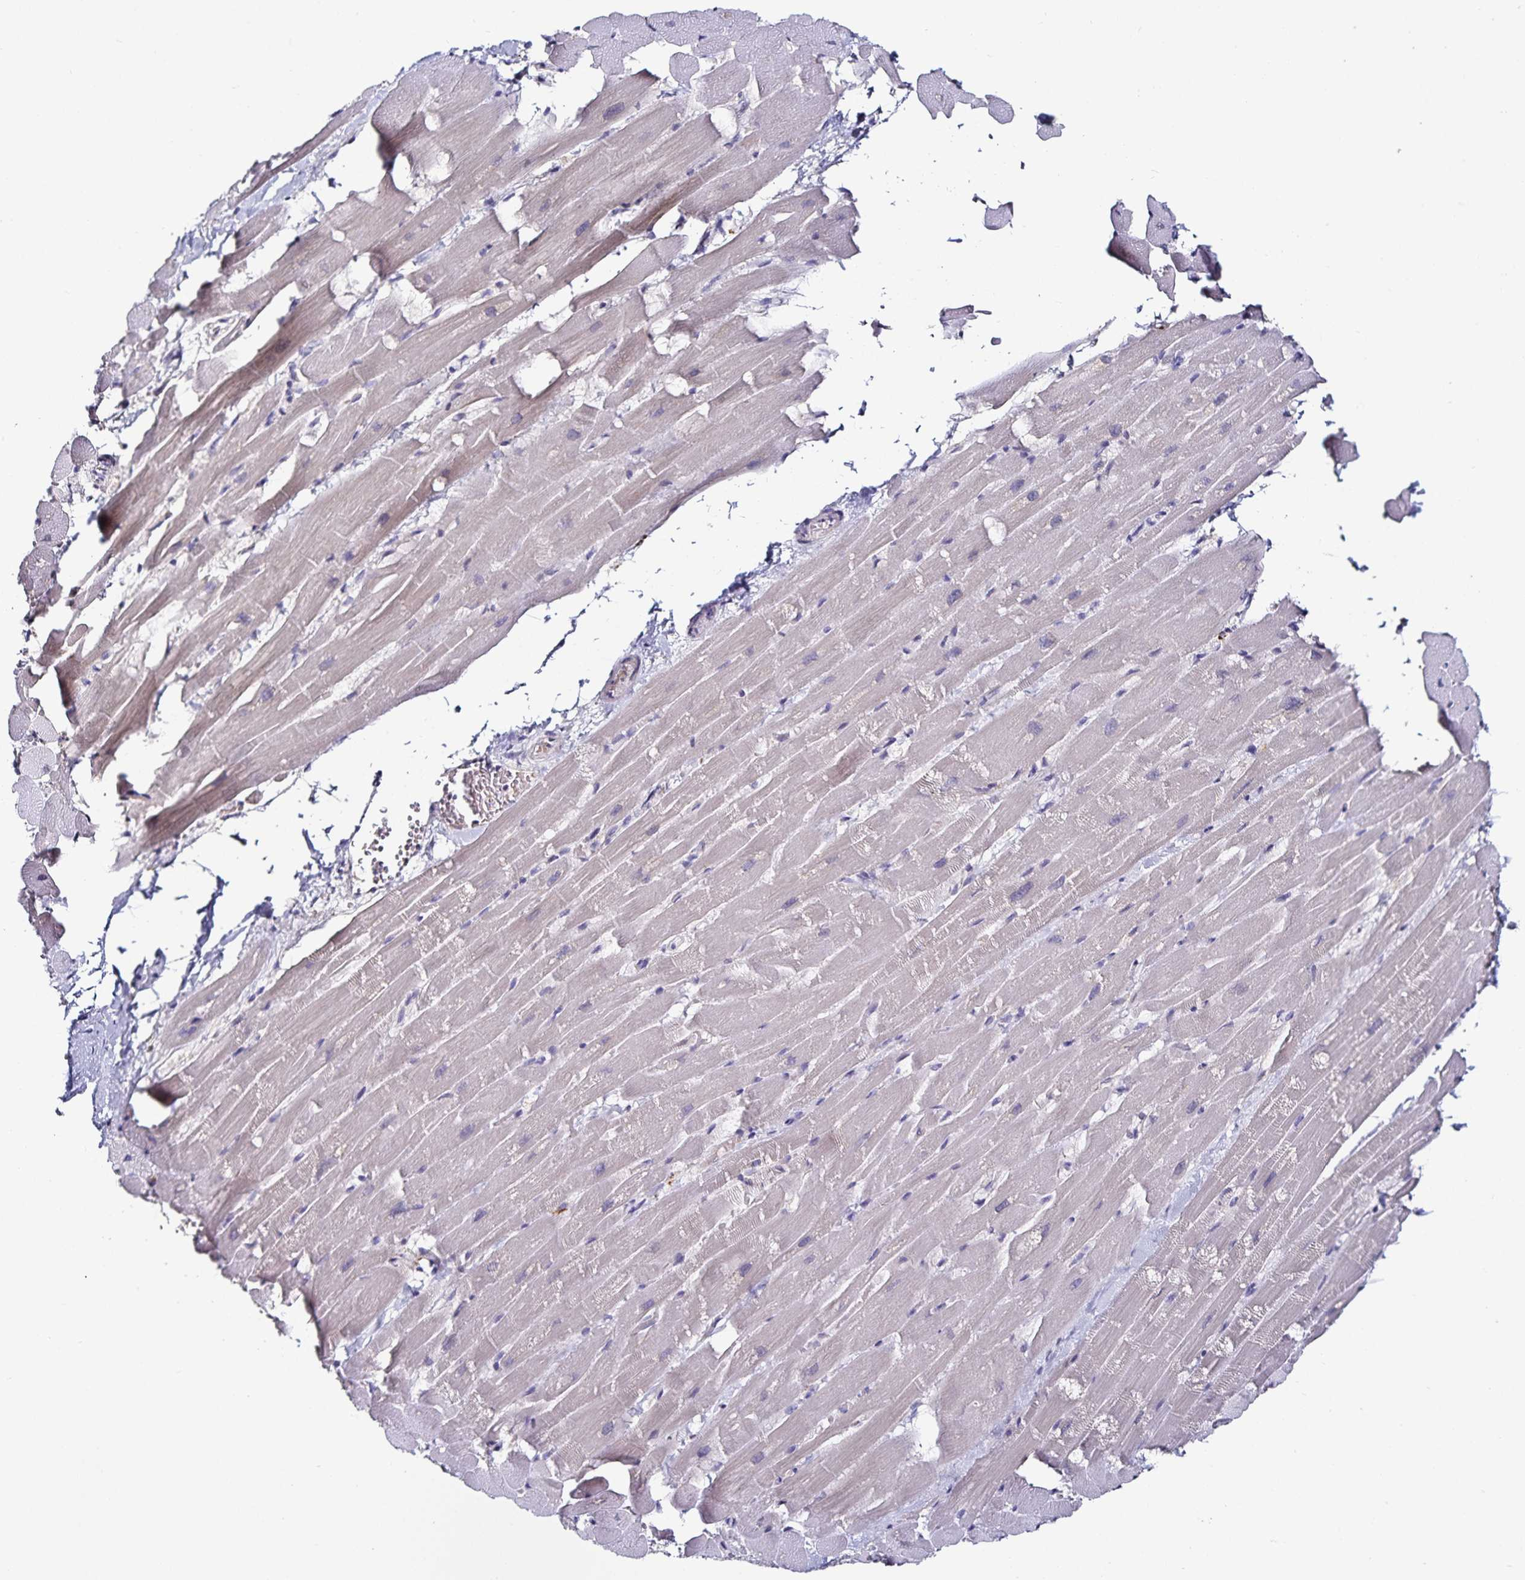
{"staining": {"intensity": "negative", "quantity": "none", "location": "none"}, "tissue": "heart muscle", "cell_type": "Cardiomyocytes", "image_type": "normal", "snomed": [{"axis": "morphology", "description": "Normal tissue, NOS"}, {"axis": "topography", "description": "Heart"}], "caption": "Immunohistochemistry (IHC) histopathology image of benign human heart muscle stained for a protein (brown), which demonstrates no staining in cardiomyocytes.", "gene": "TTR", "patient": {"sex": "male", "age": 37}}